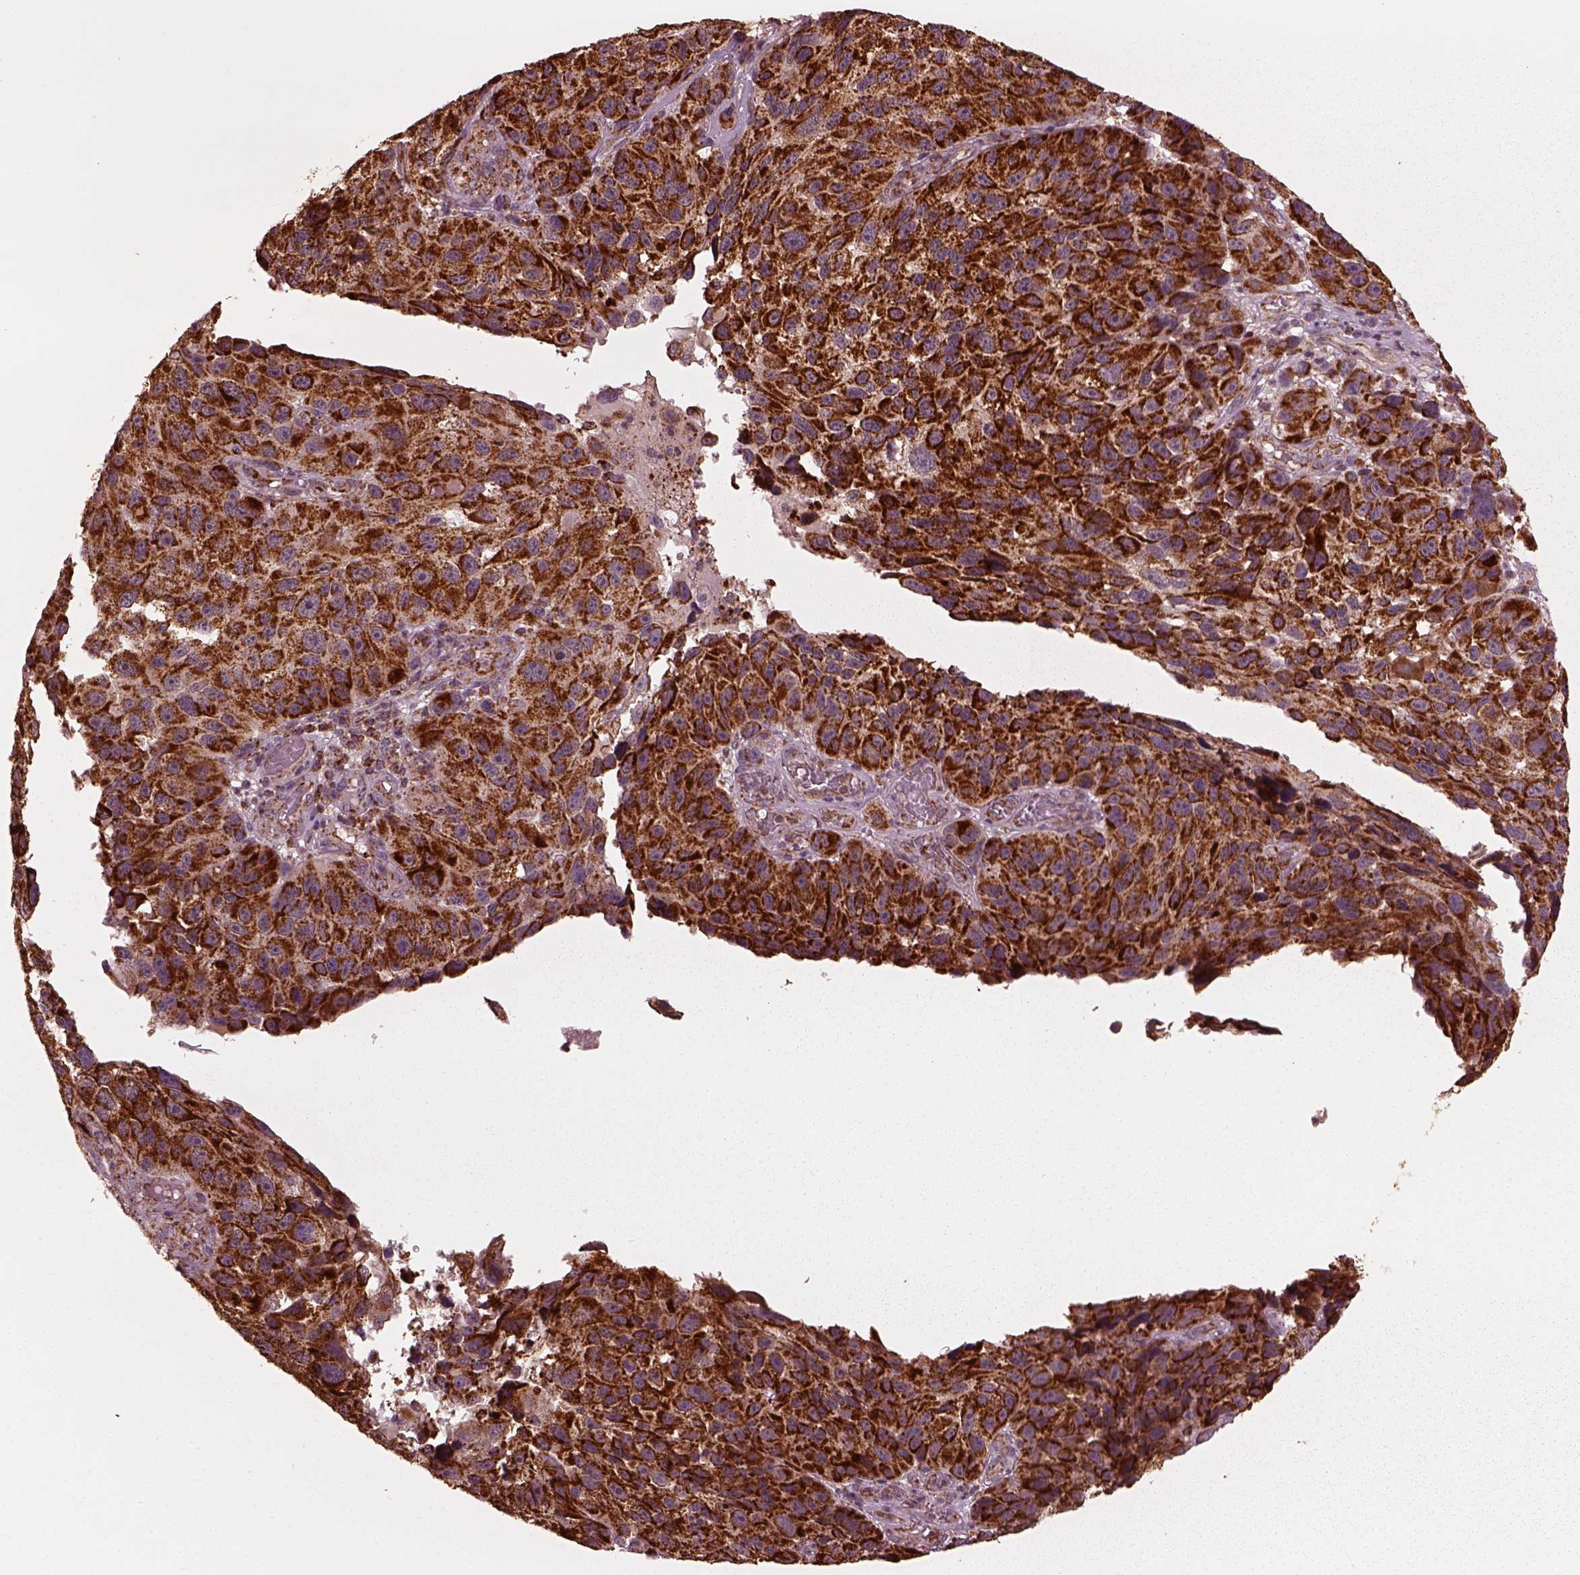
{"staining": {"intensity": "strong", "quantity": ">75%", "location": "cytoplasmic/membranous"}, "tissue": "melanoma", "cell_type": "Tumor cells", "image_type": "cancer", "snomed": [{"axis": "morphology", "description": "Malignant melanoma, NOS"}, {"axis": "topography", "description": "Skin"}], "caption": "This is a histology image of immunohistochemistry staining of malignant melanoma, which shows strong staining in the cytoplasmic/membranous of tumor cells.", "gene": "NDUFB10", "patient": {"sex": "male", "age": 53}}